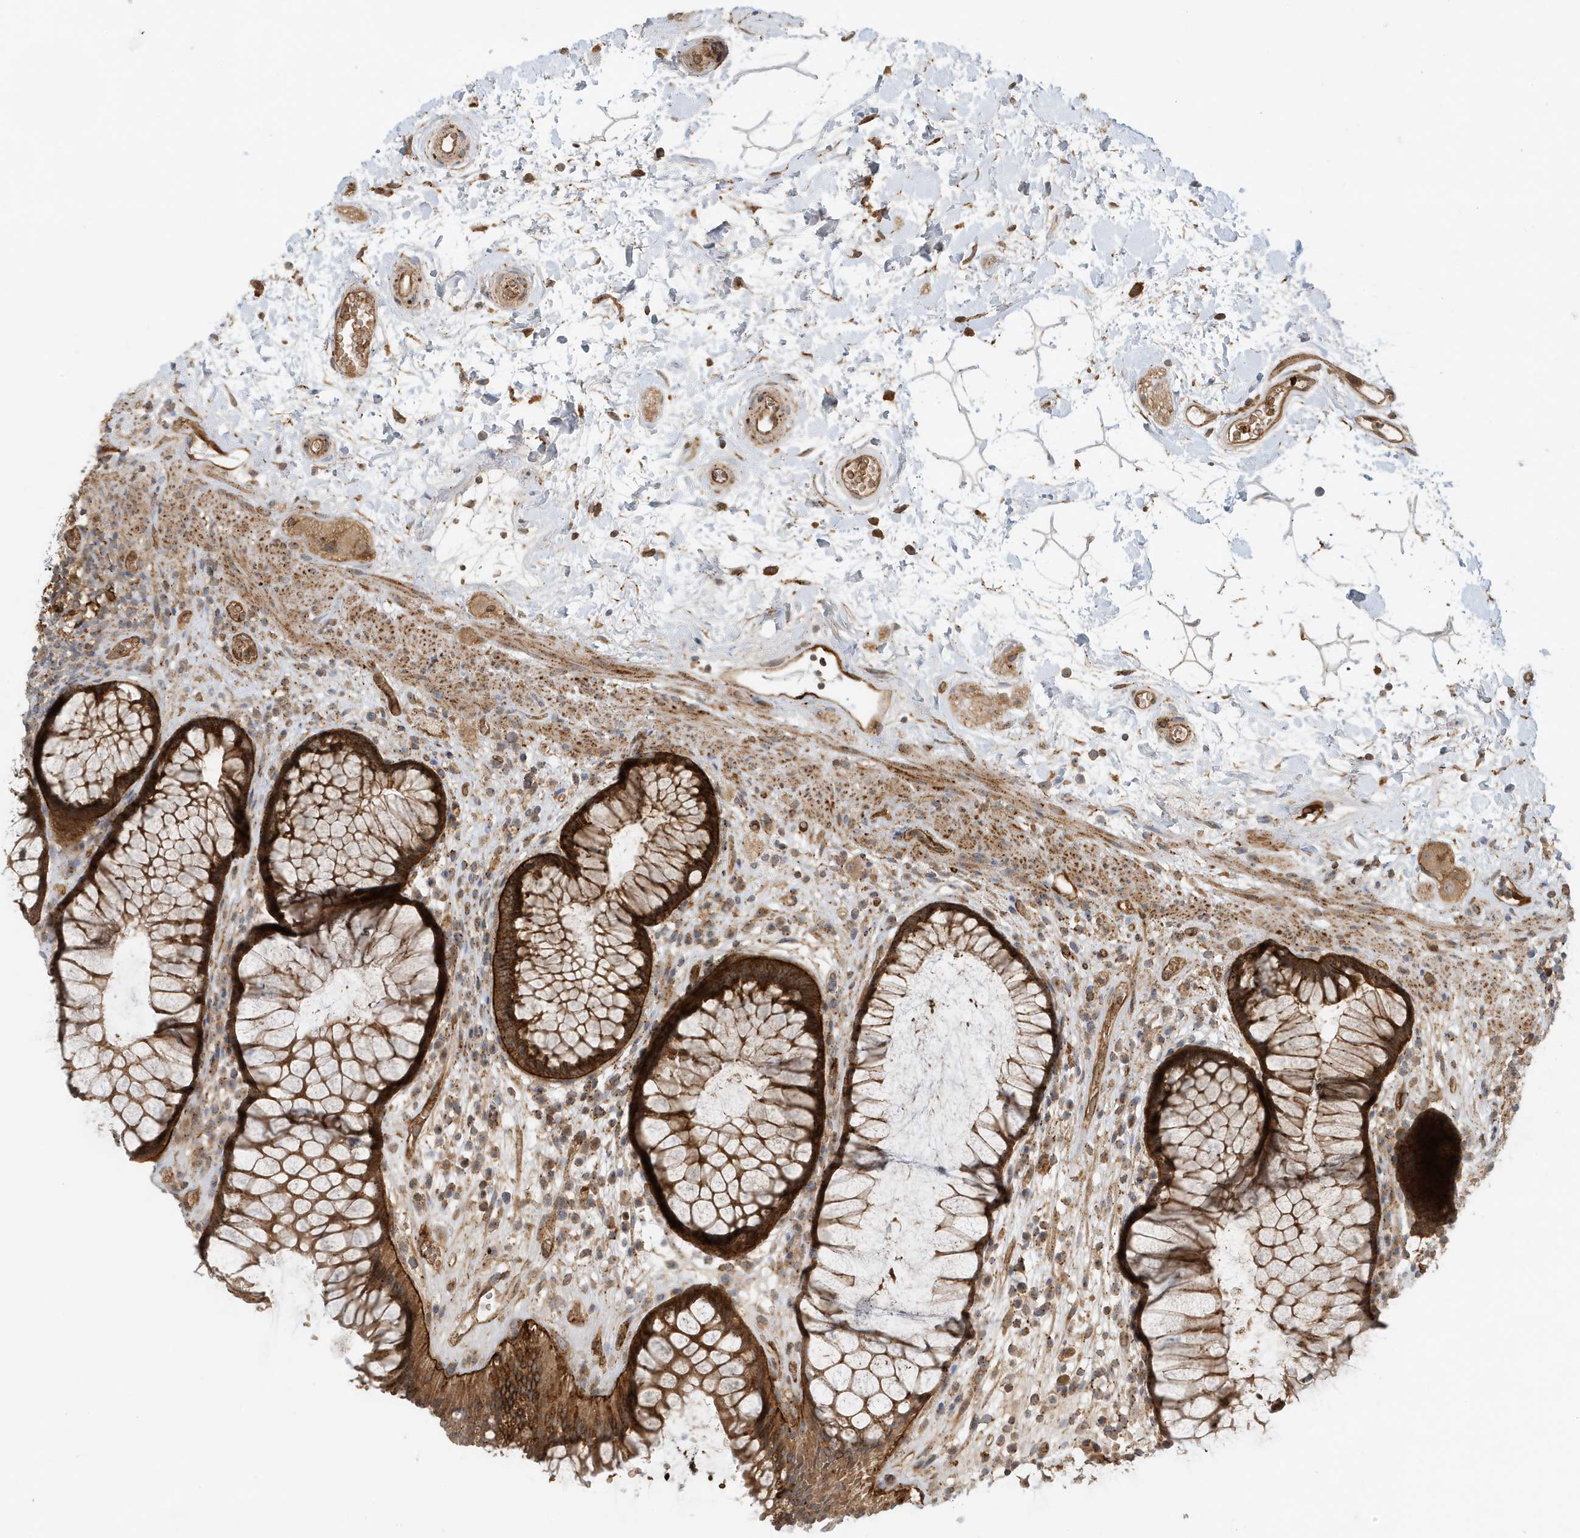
{"staining": {"intensity": "strong", "quantity": ">75%", "location": "cytoplasmic/membranous"}, "tissue": "rectum", "cell_type": "Glandular cells", "image_type": "normal", "snomed": [{"axis": "morphology", "description": "Normal tissue, NOS"}, {"axis": "topography", "description": "Rectum"}], "caption": "High-power microscopy captured an immunohistochemistry photomicrograph of normal rectum, revealing strong cytoplasmic/membranous positivity in about >75% of glandular cells.", "gene": "FYCO1", "patient": {"sex": "male", "age": 51}}